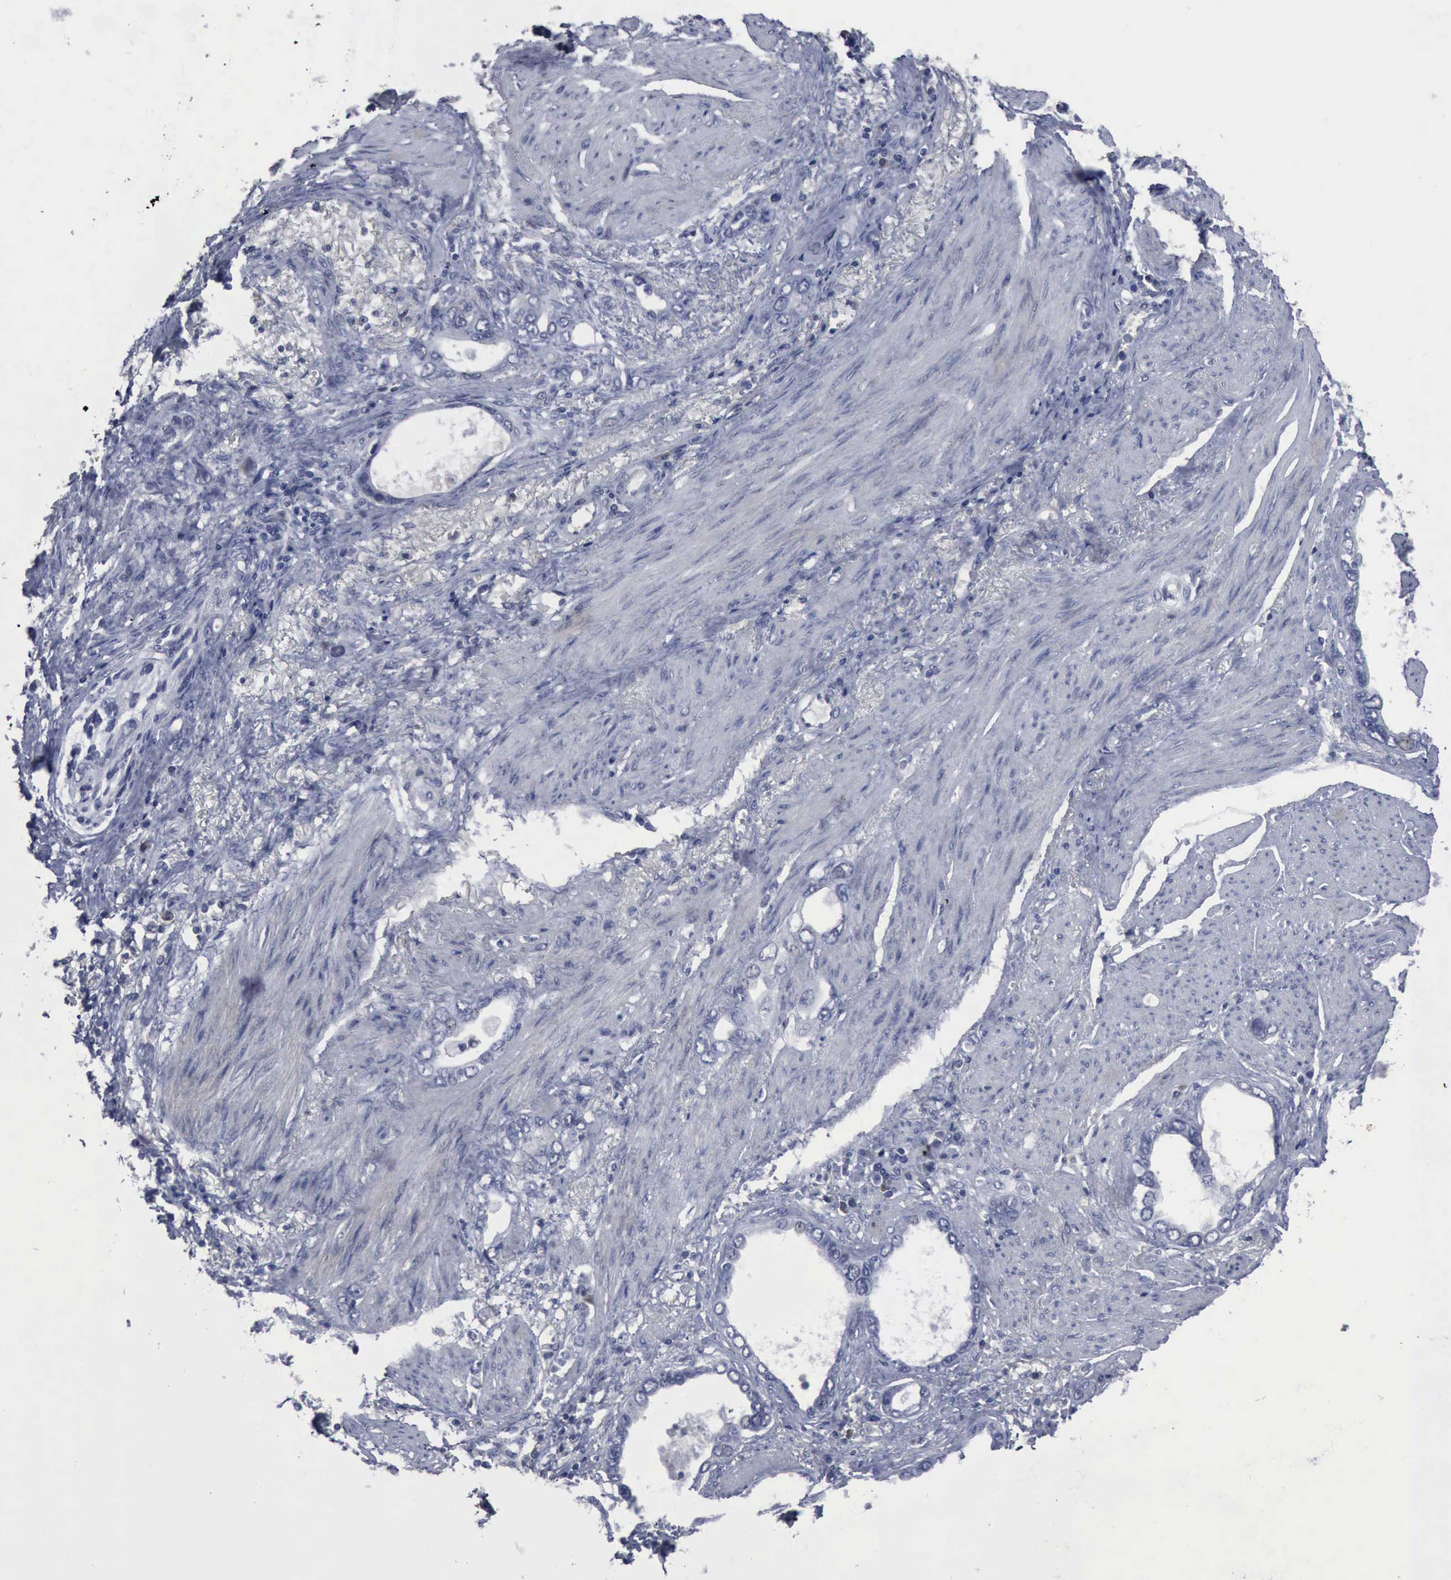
{"staining": {"intensity": "negative", "quantity": "none", "location": "none"}, "tissue": "stomach cancer", "cell_type": "Tumor cells", "image_type": "cancer", "snomed": [{"axis": "morphology", "description": "Adenocarcinoma, NOS"}, {"axis": "topography", "description": "Stomach"}], "caption": "IHC histopathology image of human stomach cancer (adenocarcinoma) stained for a protein (brown), which exhibits no staining in tumor cells.", "gene": "MYO18B", "patient": {"sex": "male", "age": 78}}